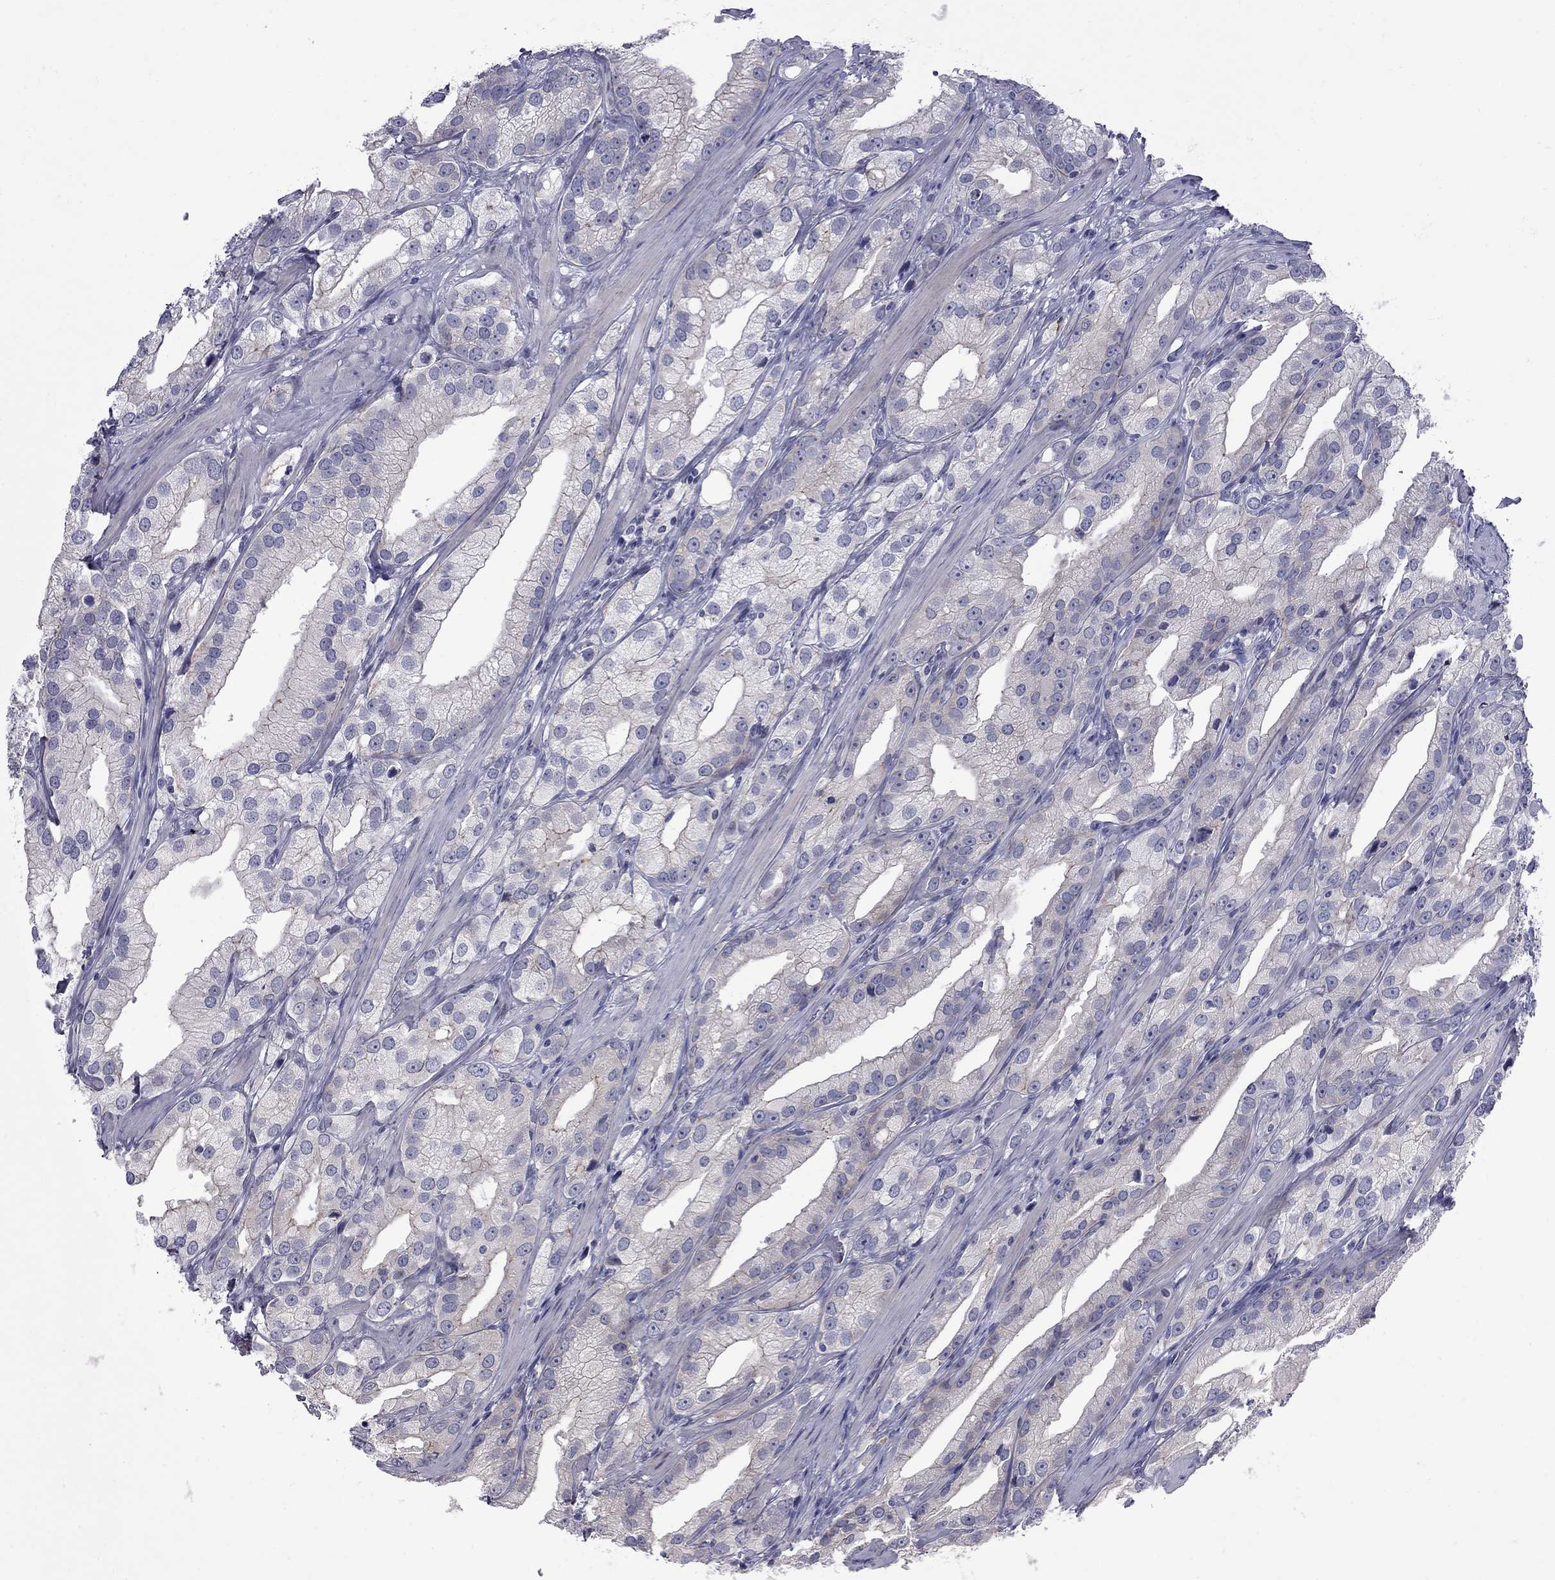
{"staining": {"intensity": "weak", "quantity": "<25%", "location": "cytoplasmic/membranous"}, "tissue": "prostate cancer", "cell_type": "Tumor cells", "image_type": "cancer", "snomed": [{"axis": "morphology", "description": "Adenocarcinoma, High grade"}, {"axis": "topography", "description": "Prostate and seminal vesicle, NOS"}], "caption": "This histopathology image is of adenocarcinoma (high-grade) (prostate) stained with IHC to label a protein in brown with the nuclei are counter-stained blue. There is no staining in tumor cells.", "gene": "NRARP", "patient": {"sex": "male", "age": 62}}